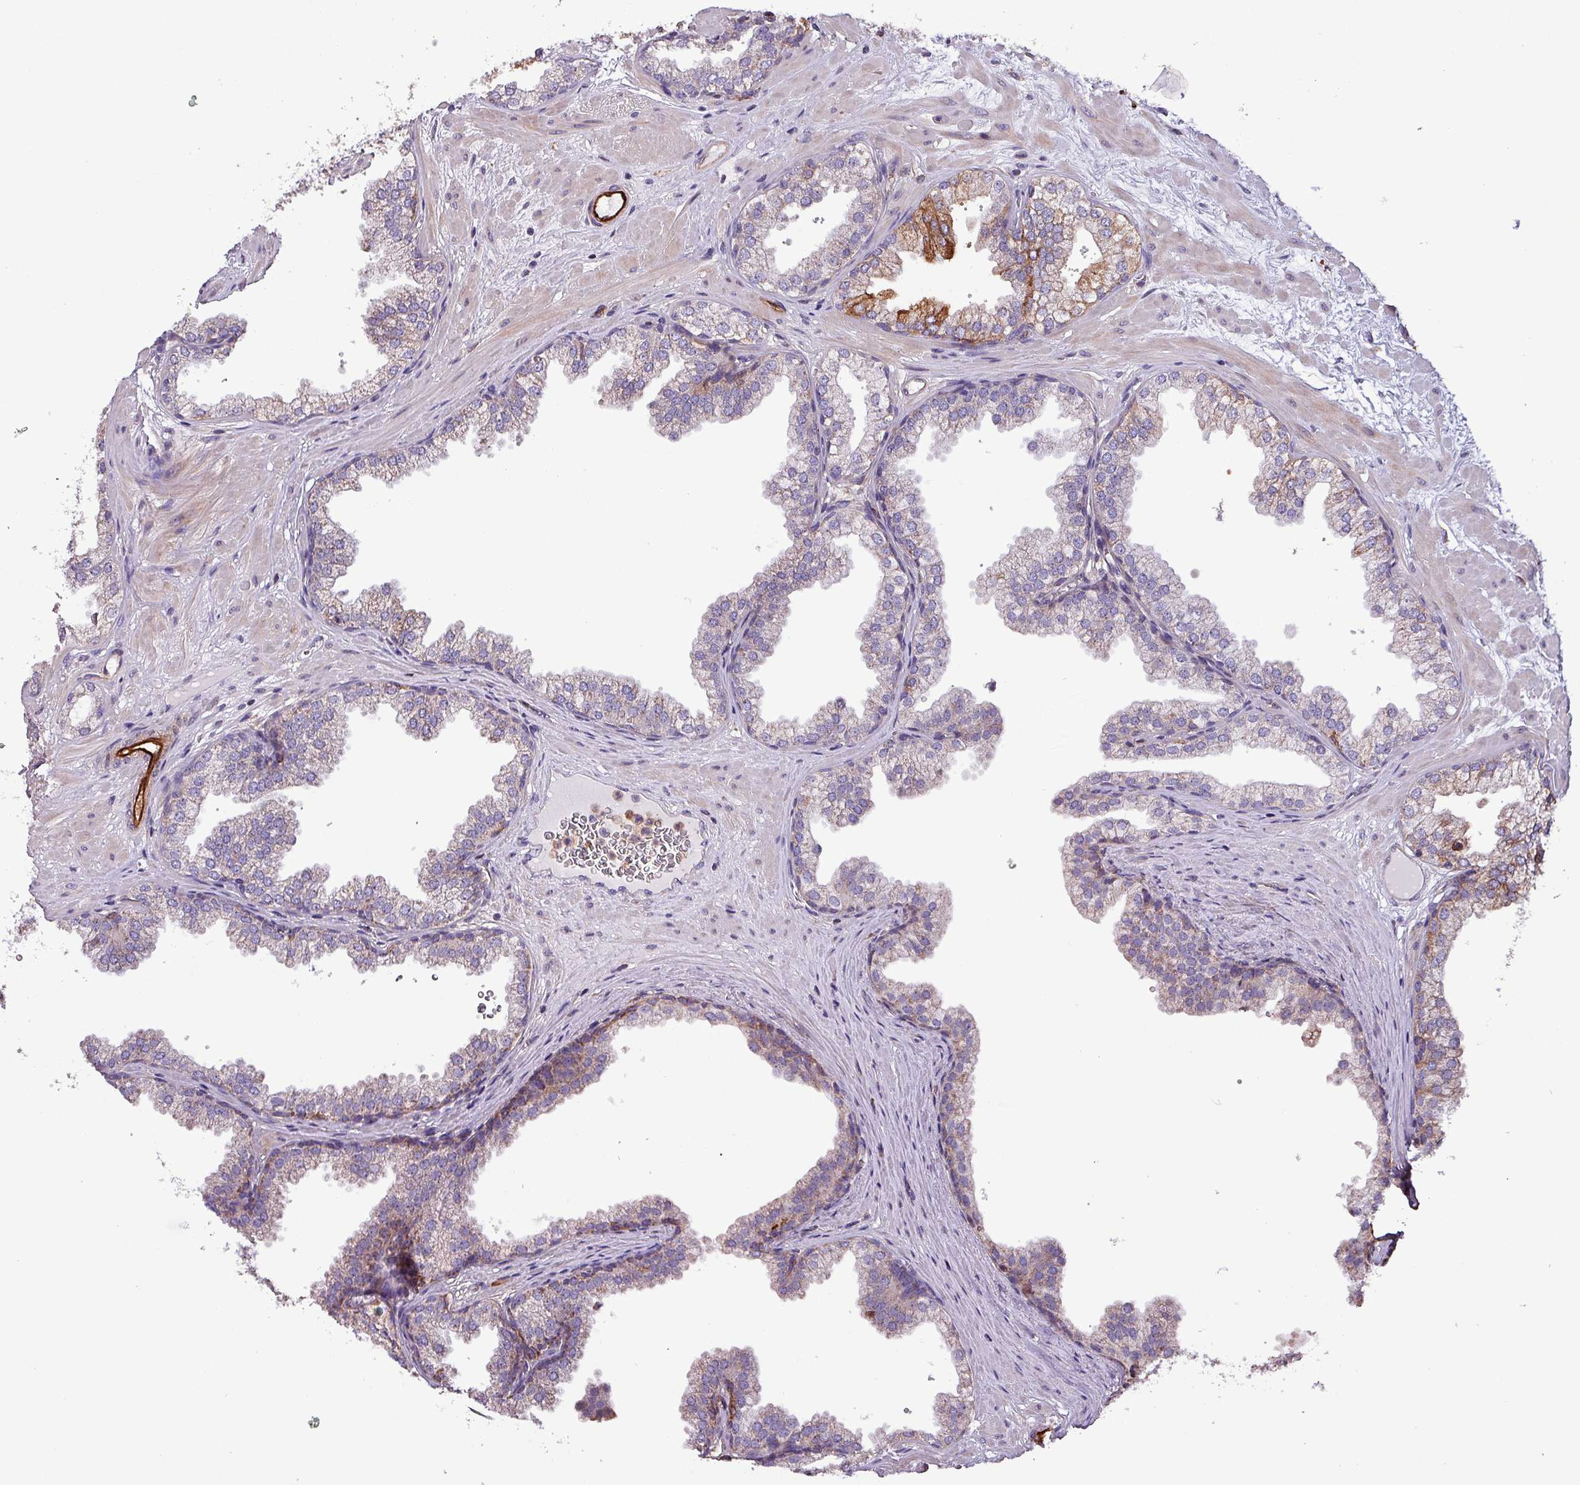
{"staining": {"intensity": "moderate", "quantity": "25%-75%", "location": "cytoplasmic/membranous"}, "tissue": "prostate", "cell_type": "Glandular cells", "image_type": "normal", "snomed": [{"axis": "morphology", "description": "Normal tissue, NOS"}, {"axis": "topography", "description": "Prostate"}], "caption": "The image shows immunohistochemical staining of normal prostate. There is moderate cytoplasmic/membranous positivity is present in about 25%-75% of glandular cells. The staining was performed using DAB (3,3'-diaminobenzidine) to visualize the protein expression in brown, while the nuclei were stained in blue with hematoxylin (Magnification: 20x).", "gene": "SCIN", "patient": {"sex": "male", "age": 37}}